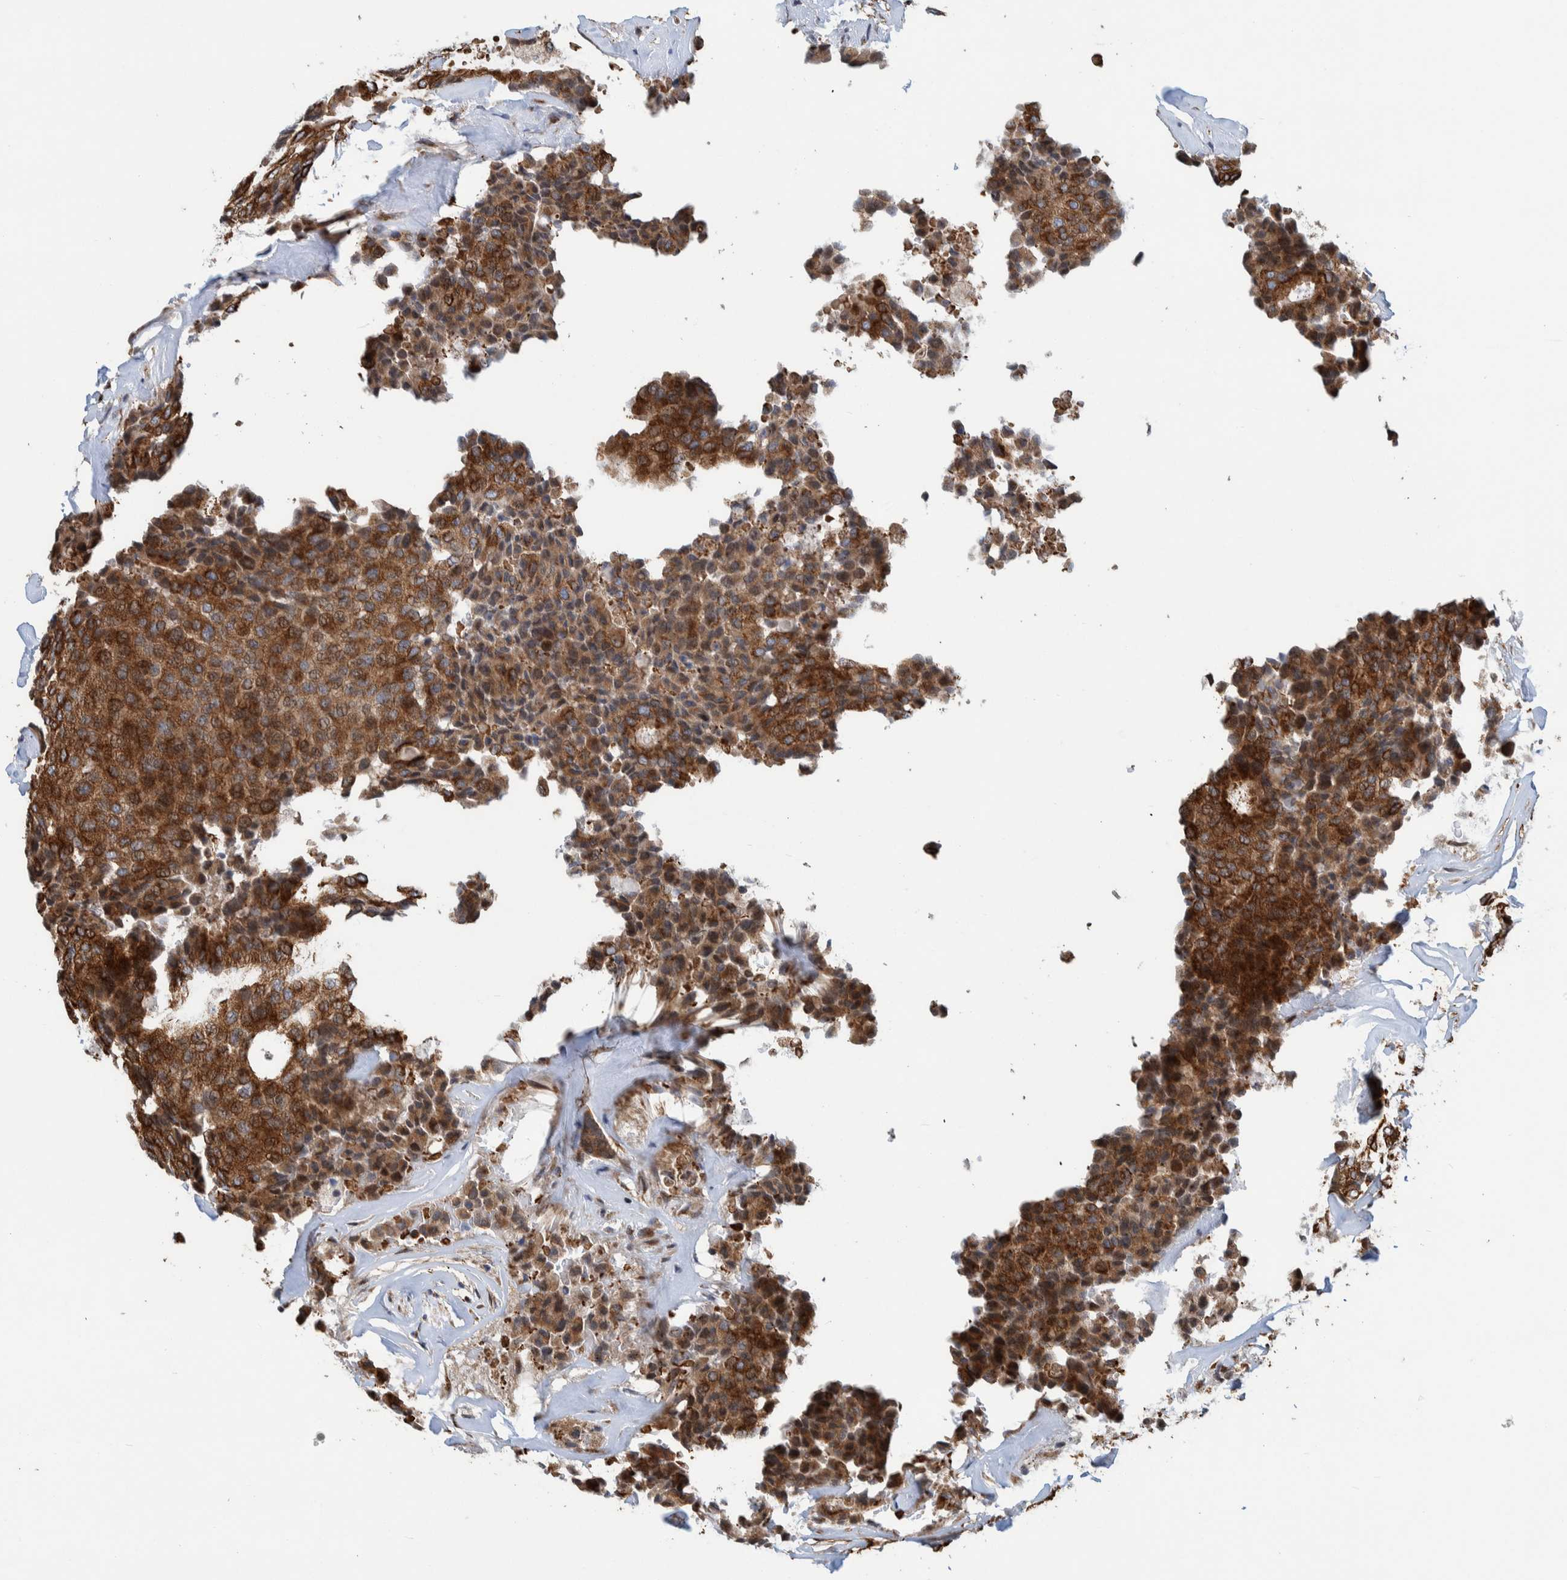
{"staining": {"intensity": "strong", "quantity": ">75%", "location": "cytoplasmic/membranous"}, "tissue": "breast cancer", "cell_type": "Tumor cells", "image_type": "cancer", "snomed": [{"axis": "morphology", "description": "Duct carcinoma"}, {"axis": "topography", "description": "Breast"}], "caption": "Invasive ductal carcinoma (breast) stained with DAB (3,3'-diaminobenzidine) immunohistochemistry (IHC) displays high levels of strong cytoplasmic/membranous positivity in about >75% of tumor cells.", "gene": "CCDC57", "patient": {"sex": "female", "age": 75}}